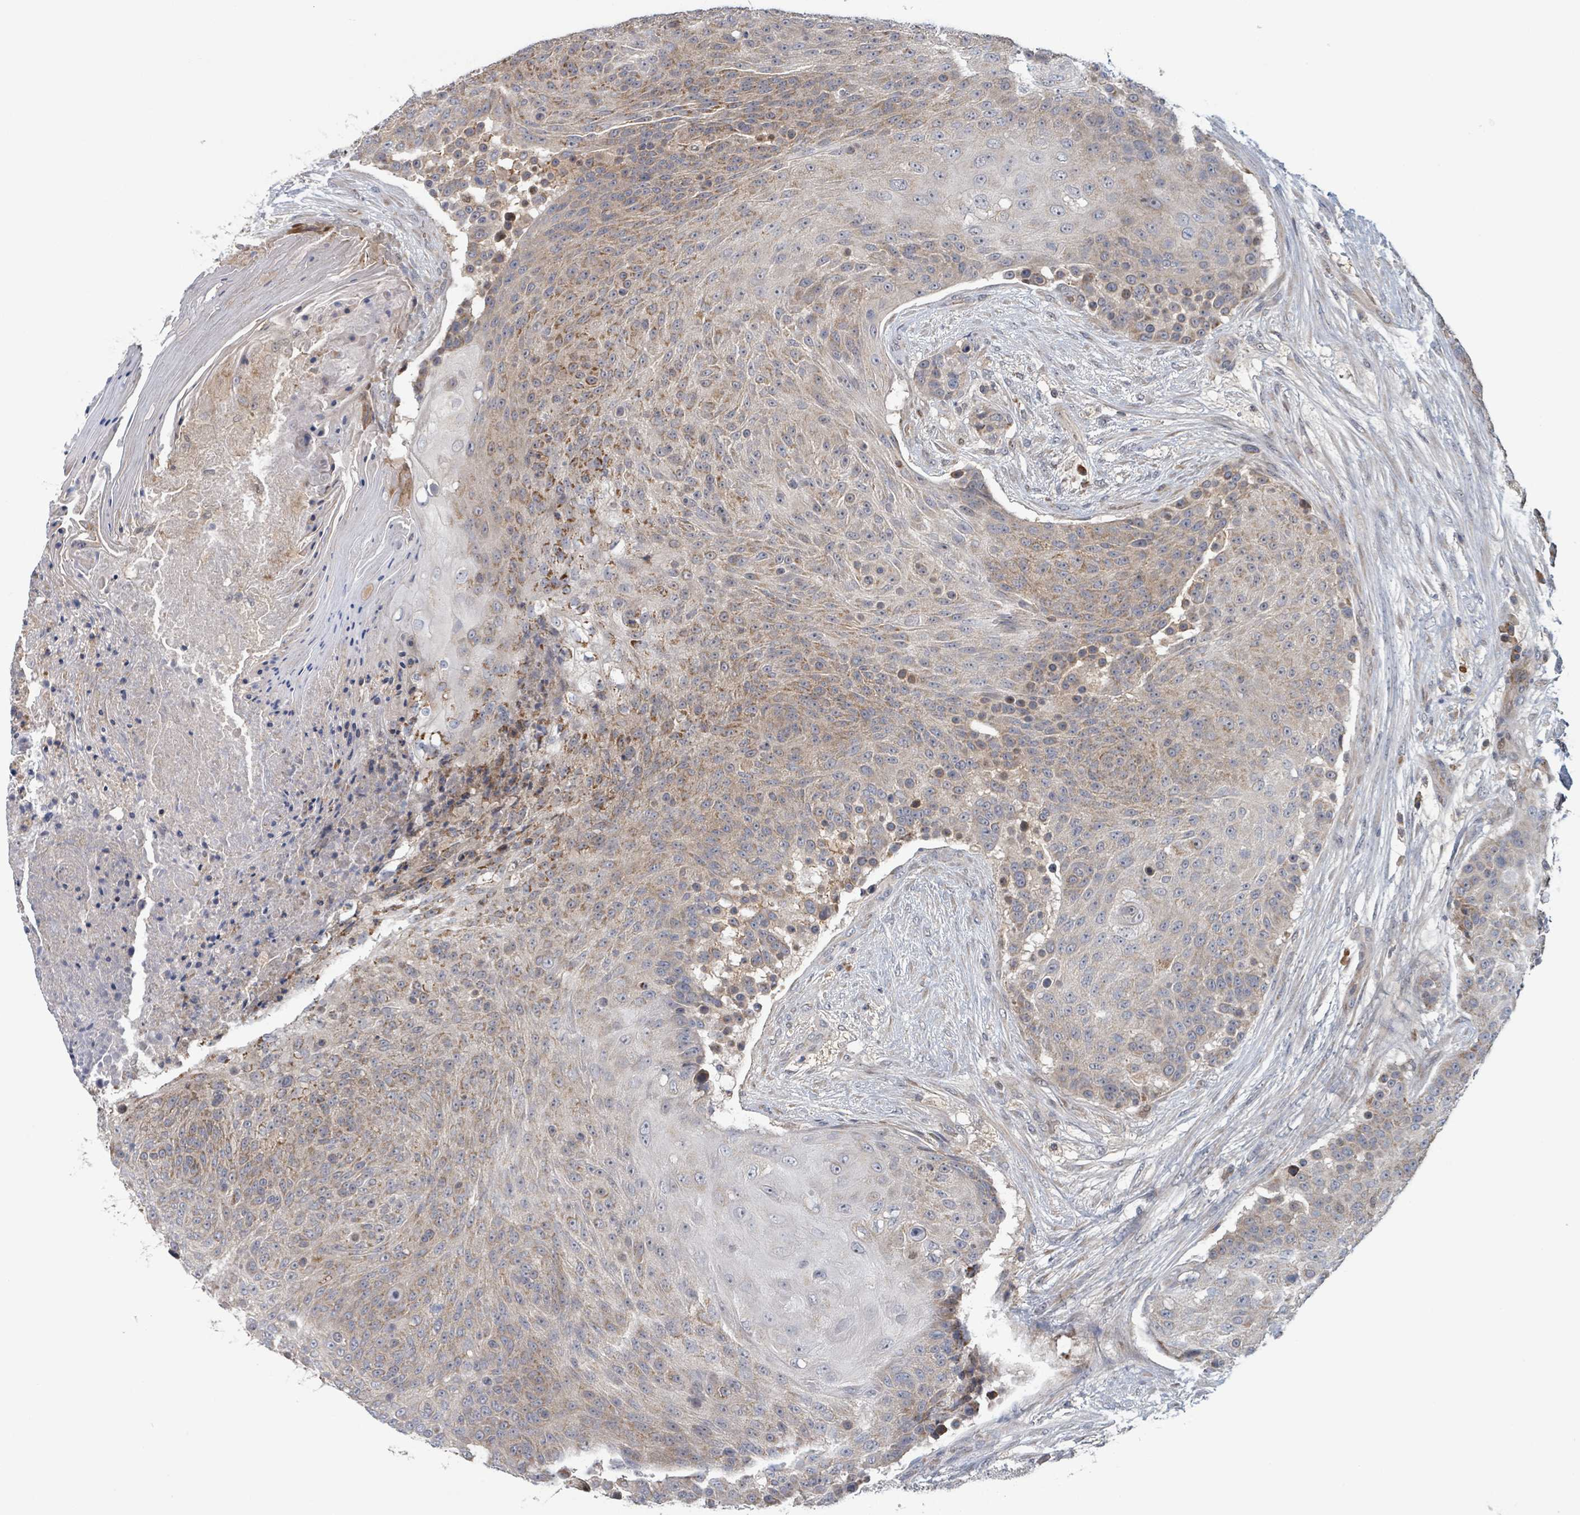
{"staining": {"intensity": "moderate", "quantity": ">75%", "location": "cytoplasmic/membranous"}, "tissue": "urothelial cancer", "cell_type": "Tumor cells", "image_type": "cancer", "snomed": [{"axis": "morphology", "description": "Urothelial carcinoma, High grade"}, {"axis": "topography", "description": "Urinary bladder"}], "caption": "DAB (3,3'-diaminobenzidine) immunohistochemical staining of human high-grade urothelial carcinoma displays moderate cytoplasmic/membranous protein expression in approximately >75% of tumor cells.", "gene": "HIVEP1", "patient": {"sex": "female", "age": 63}}